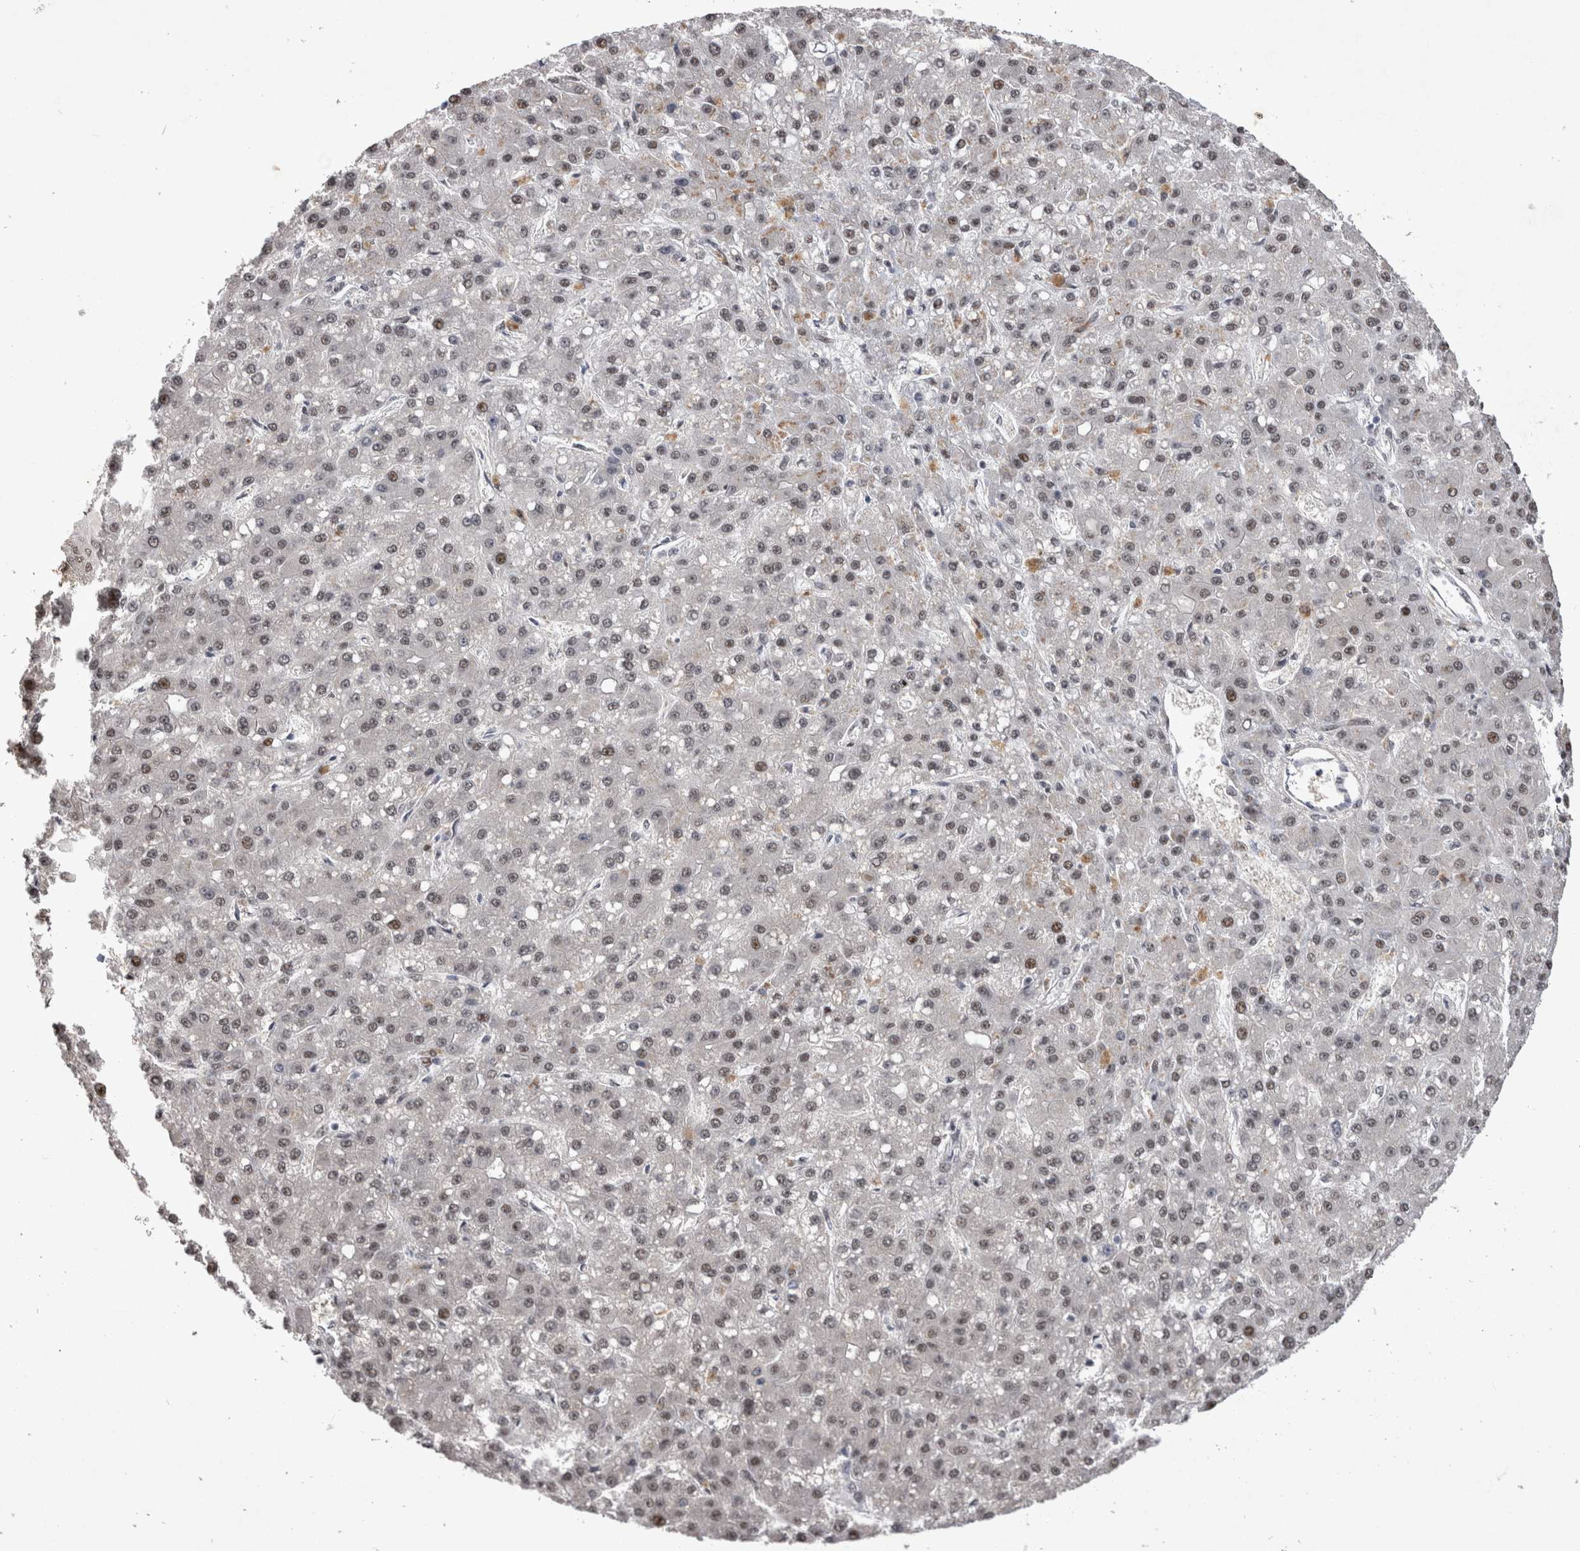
{"staining": {"intensity": "weak", "quantity": ">75%", "location": "nuclear"}, "tissue": "liver cancer", "cell_type": "Tumor cells", "image_type": "cancer", "snomed": [{"axis": "morphology", "description": "Carcinoma, Hepatocellular, NOS"}, {"axis": "topography", "description": "Liver"}], "caption": "Immunohistochemical staining of hepatocellular carcinoma (liver) demonstrates low levels of weak nuclear staining in about >75% of tumor cells. The staining is performed using DAB brown chromogen to label protein expression. The nuclei are counter-stained blue using hematoxylin.", "gene": "IFI44", "patient": {"sex": "male", "age": 67}}